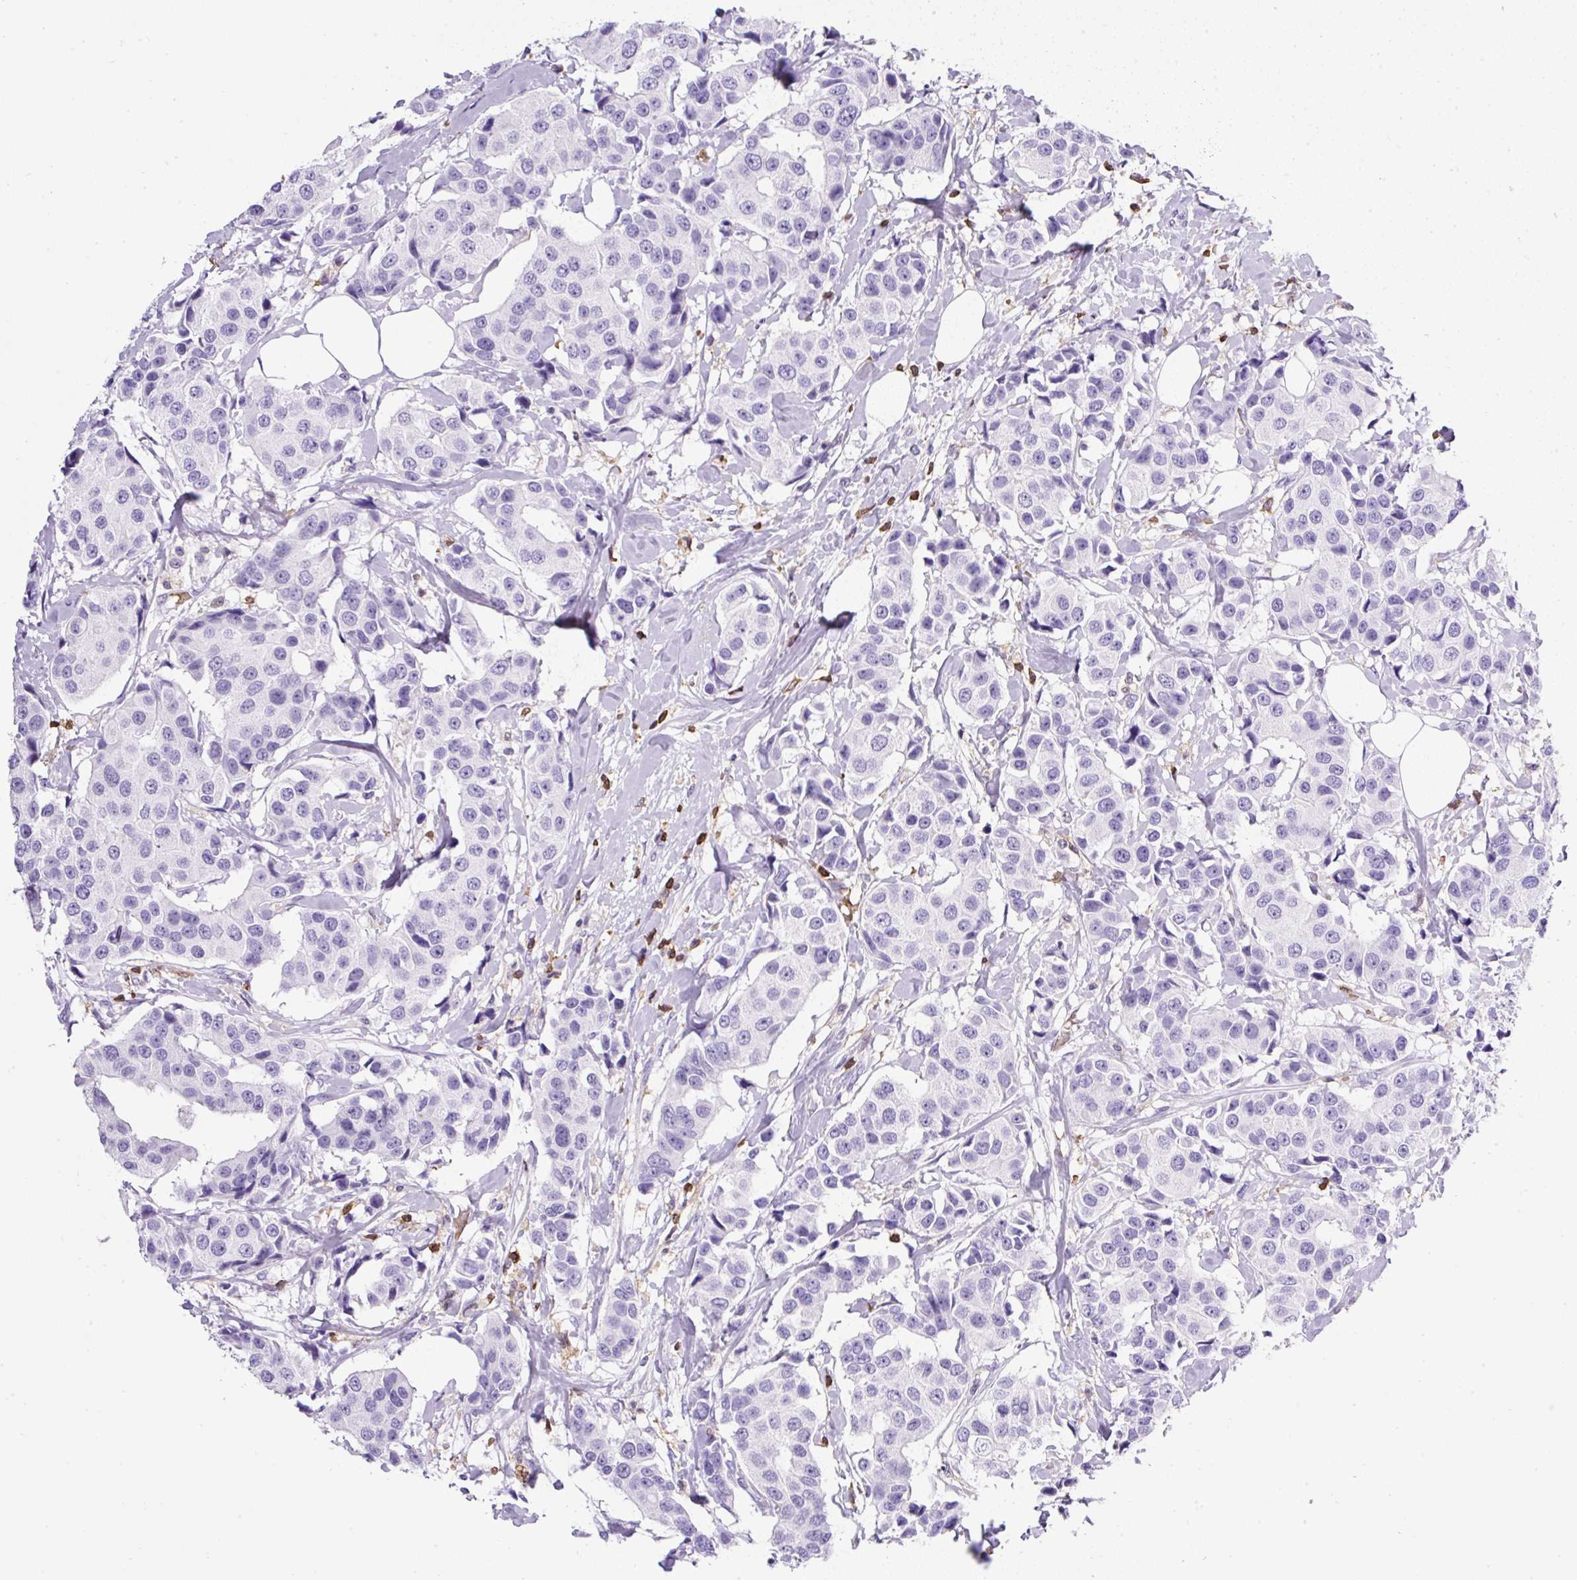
{"staining": {"intensity": "negative", "quantity": "none", "location": "none"}, "tissue": "breast cancer", "cell_type": "Tumor cells", "image_type": "cancer", "snomed": [{"axis": "morphology", "description": "Normal tissue, NOS"}, {"axis": "morphology", "description": "Duct carcinoma"}, {"axis": "topography", "description": "Breast"}], "caption": "DAB immunohistochemical staining of human breast cancer displays no significant positivity in tumor cells. Brightfield microscopy of immunohistochemistry (IHC) stained with DAB (3,3'-diaminobenzidine) (brown) and hematoxylin (blue), captured at high magnification.", "gene": "FAM228B", "patient": {"sex": "female", "age": 39}}